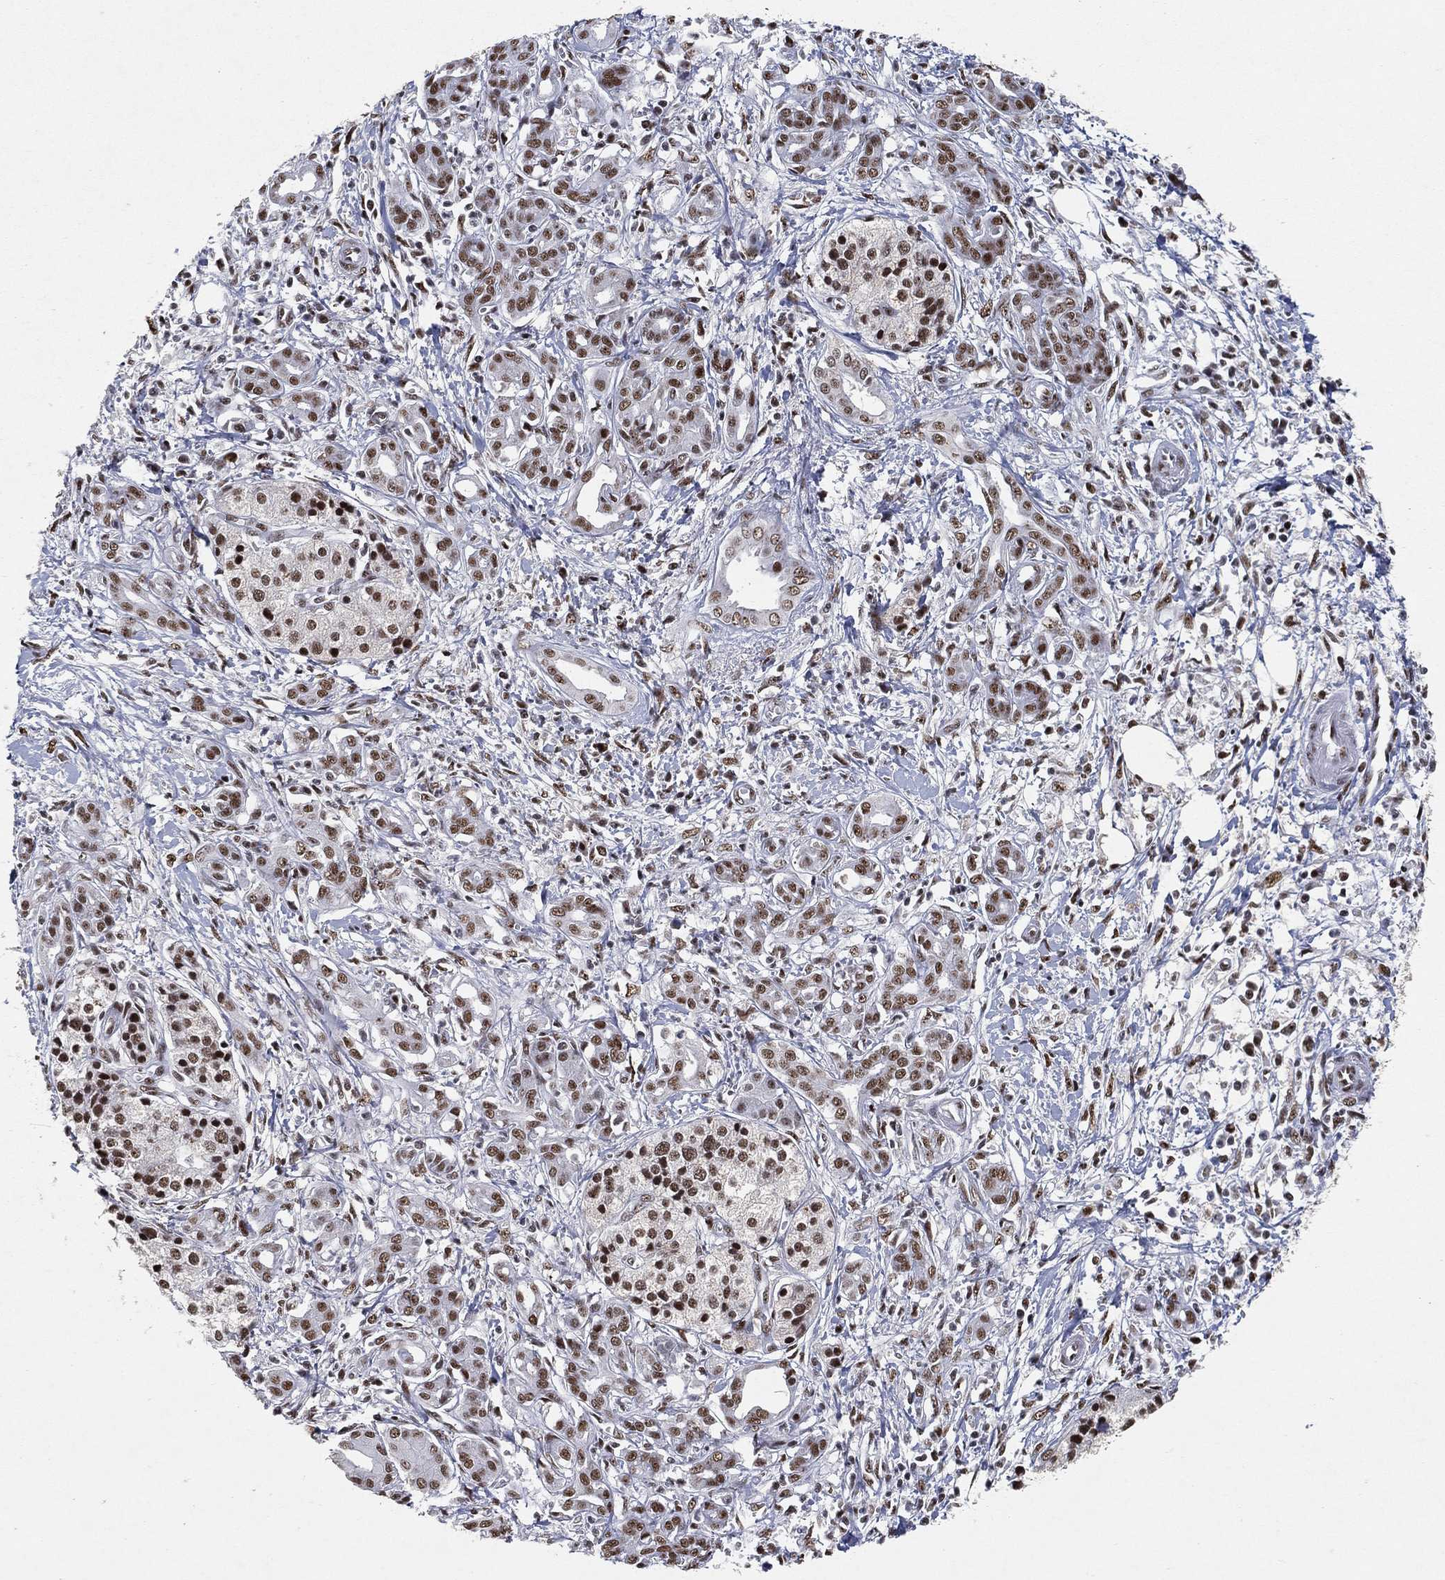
{"staining": {"intensity": "moderate", "quantity": ">75%", "location": "nuclear"}, "tissue": "pancreatic cancer", "cell_type": "Tumor cells", "image_type": "cancer", "snomed": [{"axis": "morphology", "description": "Adenocarcinoma, NOS"}, {"axis": "topography", "description": "Pancreas"}], "caption": "Immunohistochemical staining of adenocarcinoma (pancreatic) demonstrates moderate nuclear protein staining in approximately >75% of tumor cells. (brown staining indicates protein expression, while blue staining denotes nuclei).", "gene": "DDX27", "patient": {"sex": "male", "age": 72}}